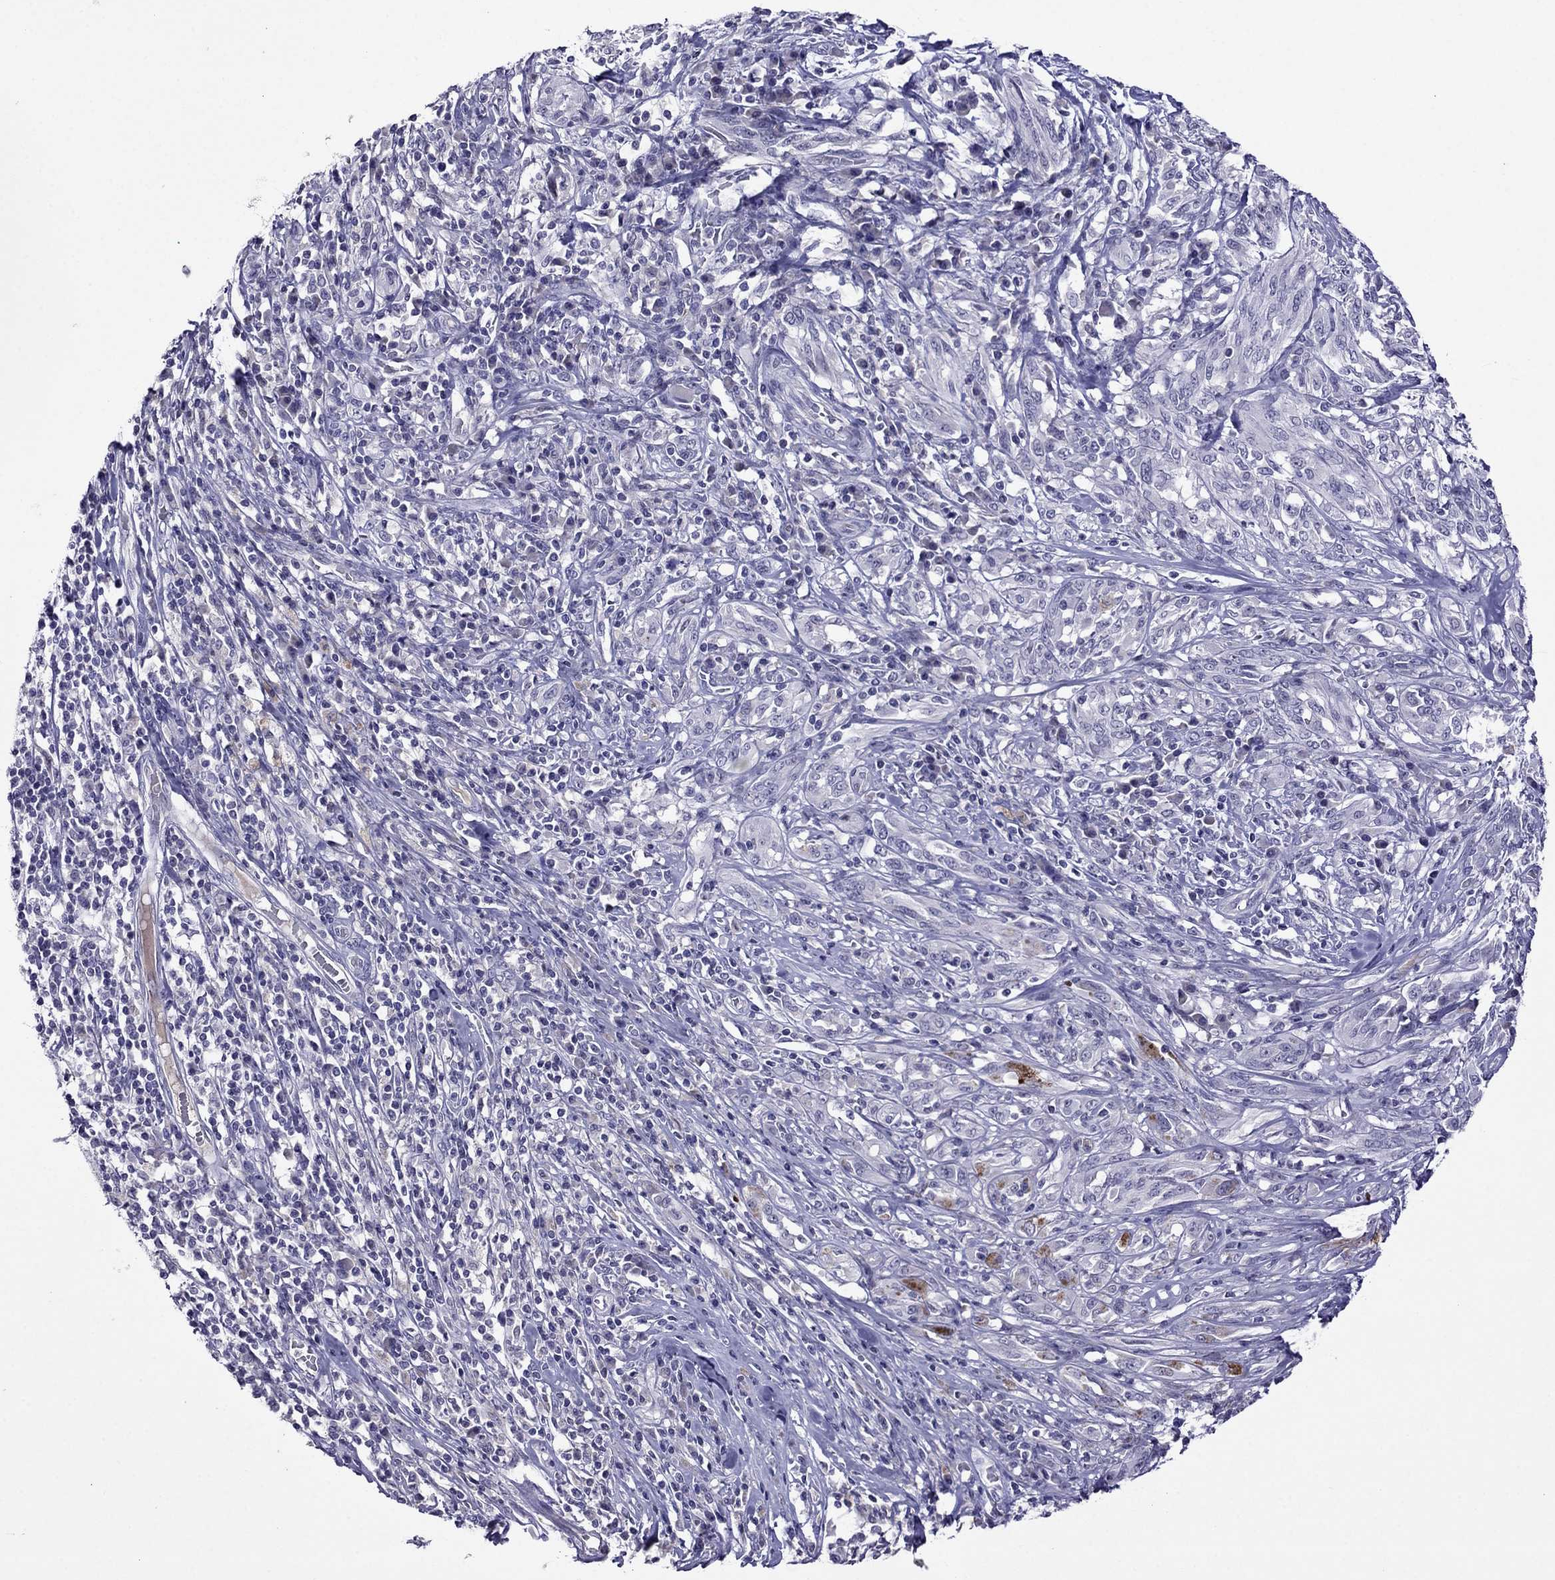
{"staining": {"intensity": "negative", "quantity": "none", "location": "none"}, "tissue": "melanoma", "cell_type": "Tumor cells", "image_type": "cancer", "snomed": [{"axis": "morphology", "description": "Malignant melanoma, NOS"}, {"axis": "topography", "description": "Skin"}], "caption": "Immunohistochemistry of human malignant melanoma shows no positivity in tumor cells.", "gene": "SPTBN4", "patient": {"sex": "female", "age": 91}}